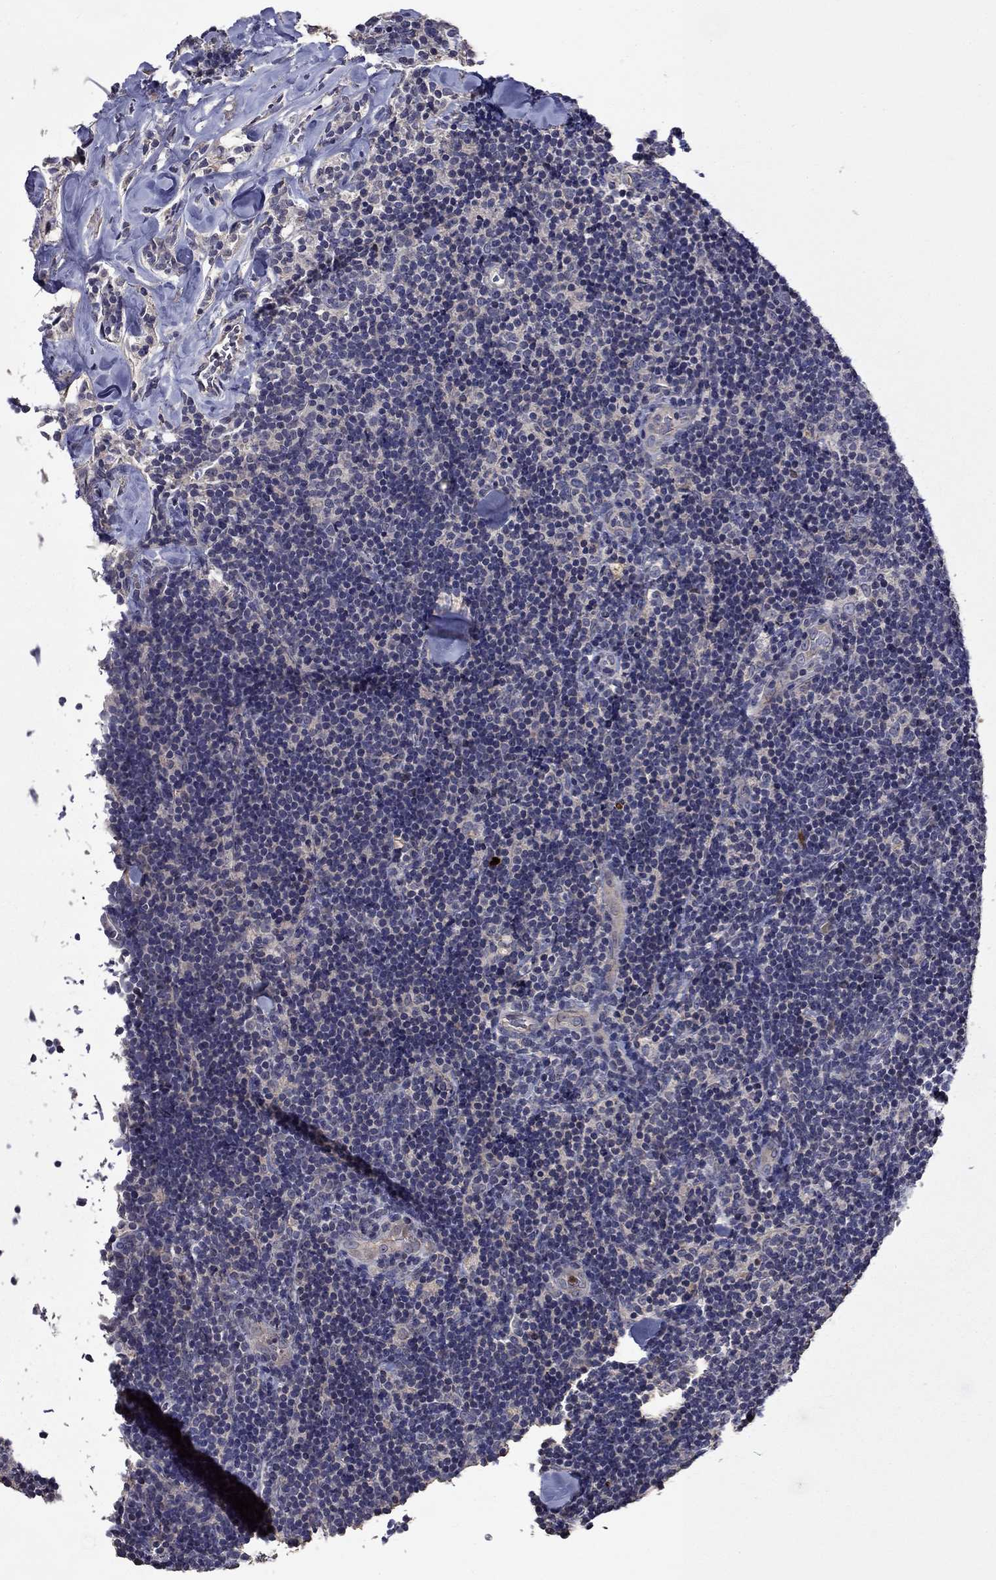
{"staining": {"intensity": "negative", "quantity": "none", "location": "none"}, "tissue": "lymphoma", "cell_type": "Tumor cells", "image_type": "cancer", "snomed": [{"axis": "morphology", "description": "Malignant lymphoma, non-Hodgkin's type, Low grade"}, {"axis": "topography", "description": "Lymph node"}], "caption": "A photomicrograph of lymphoma stained for a protein reveals no brown staining in tumor cells.", "gene": "SATB1", "patient": {"sex": "female", "age": 56}}